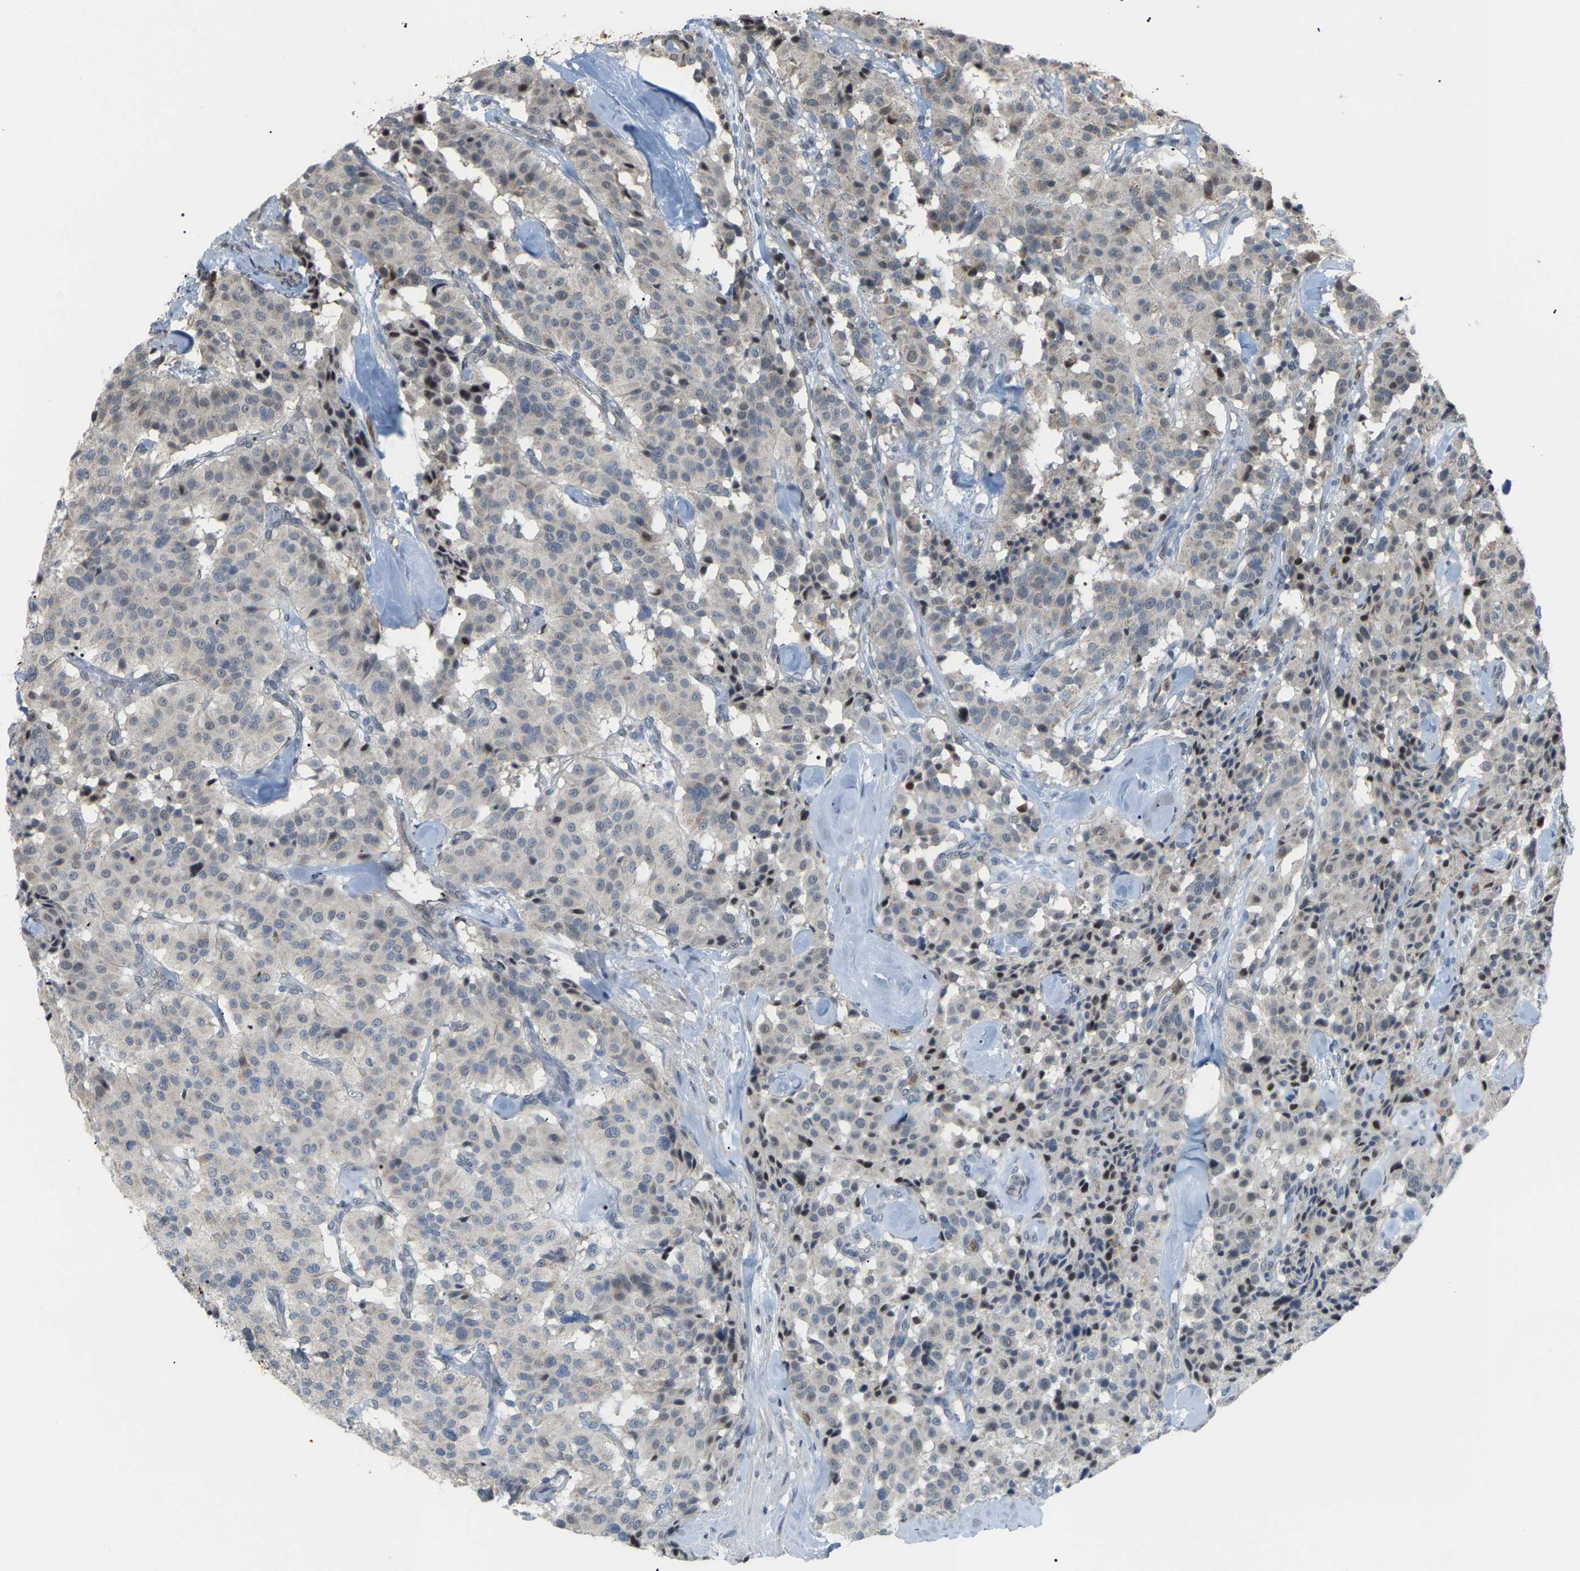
{"staining": {"intensity": "negative", "quantity": "none", "location": "none"}, "tissue": "carcinoid", "cell_type": "Tumor cells", "image_type": "cancer", "snomed": [{"axis": "morphology", "description": "Carcinoid, malignant, NOS"}, {"axis": "topography", "description": "Lung"}], "caption": "Protein analysis of carcinoid displays no significant positivity in tumor cells. Brightfield microscopy of immunohistochemistry (IHC) stained with DAB (3,3'-diaminobenzidine) (brown) and hematoxylin (blue), captured at high magnification.", "gene": "CROT", "patient": {"sex": "male", "age": 30}}